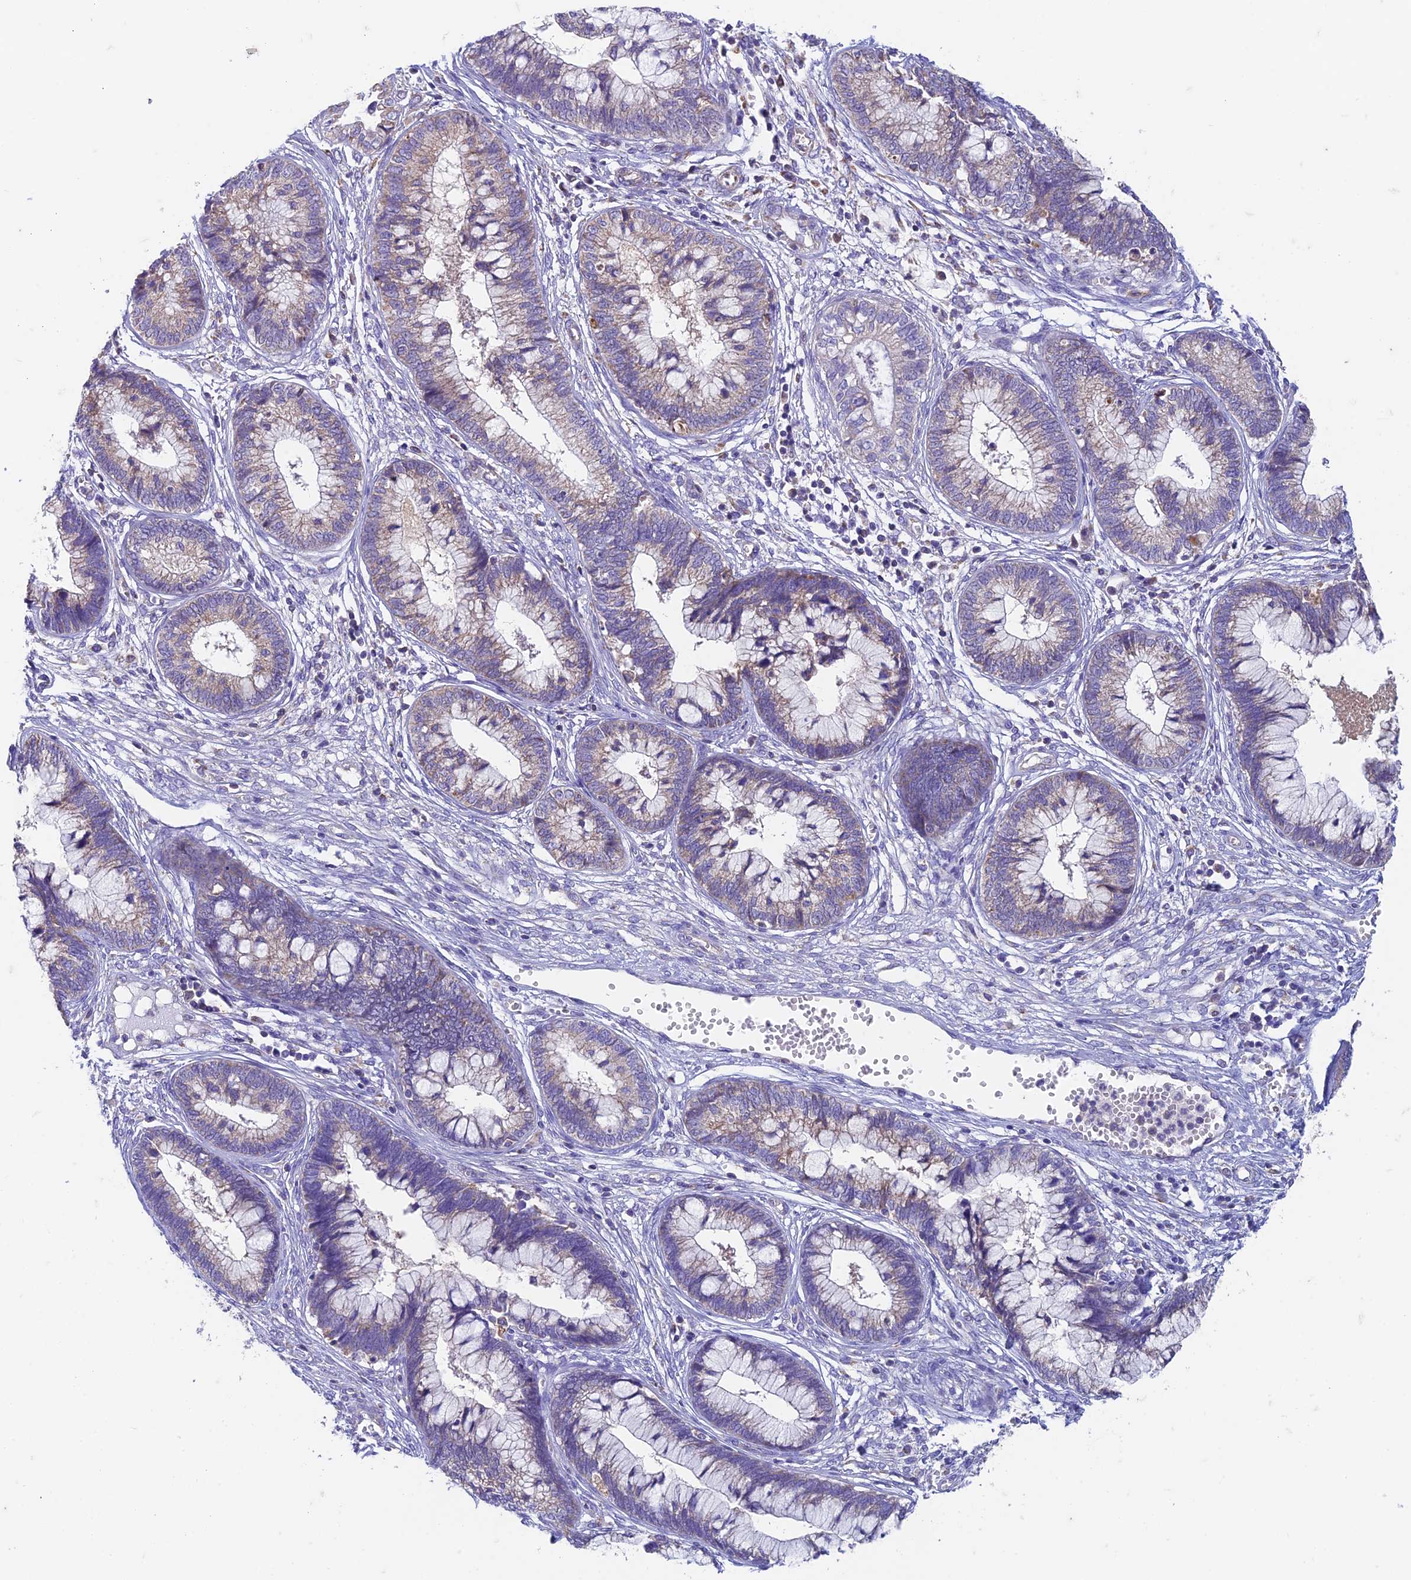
{"staining": {"intensity": "weak", "quantity": "<25%", "location": "cytoplasmic/membranous"}, "tissue": "cervical cancer", "cell_type": "Tumor cells", "image_type": "cancer", "snomed": [{"axis": "morphology", "description": "Adenocarcinoma, NOS"}, {"axis": "topography", "description": "Cervix"}], "caption": "This histopathology image is of adenocarcinoma (cervical) stained with IHC to label a protein in brown with the nuclei are counter-stained blue. There is no positivity in tumor cells.", "gene": "ZNF181", "patient": {"sex": "female", "age": 44}}